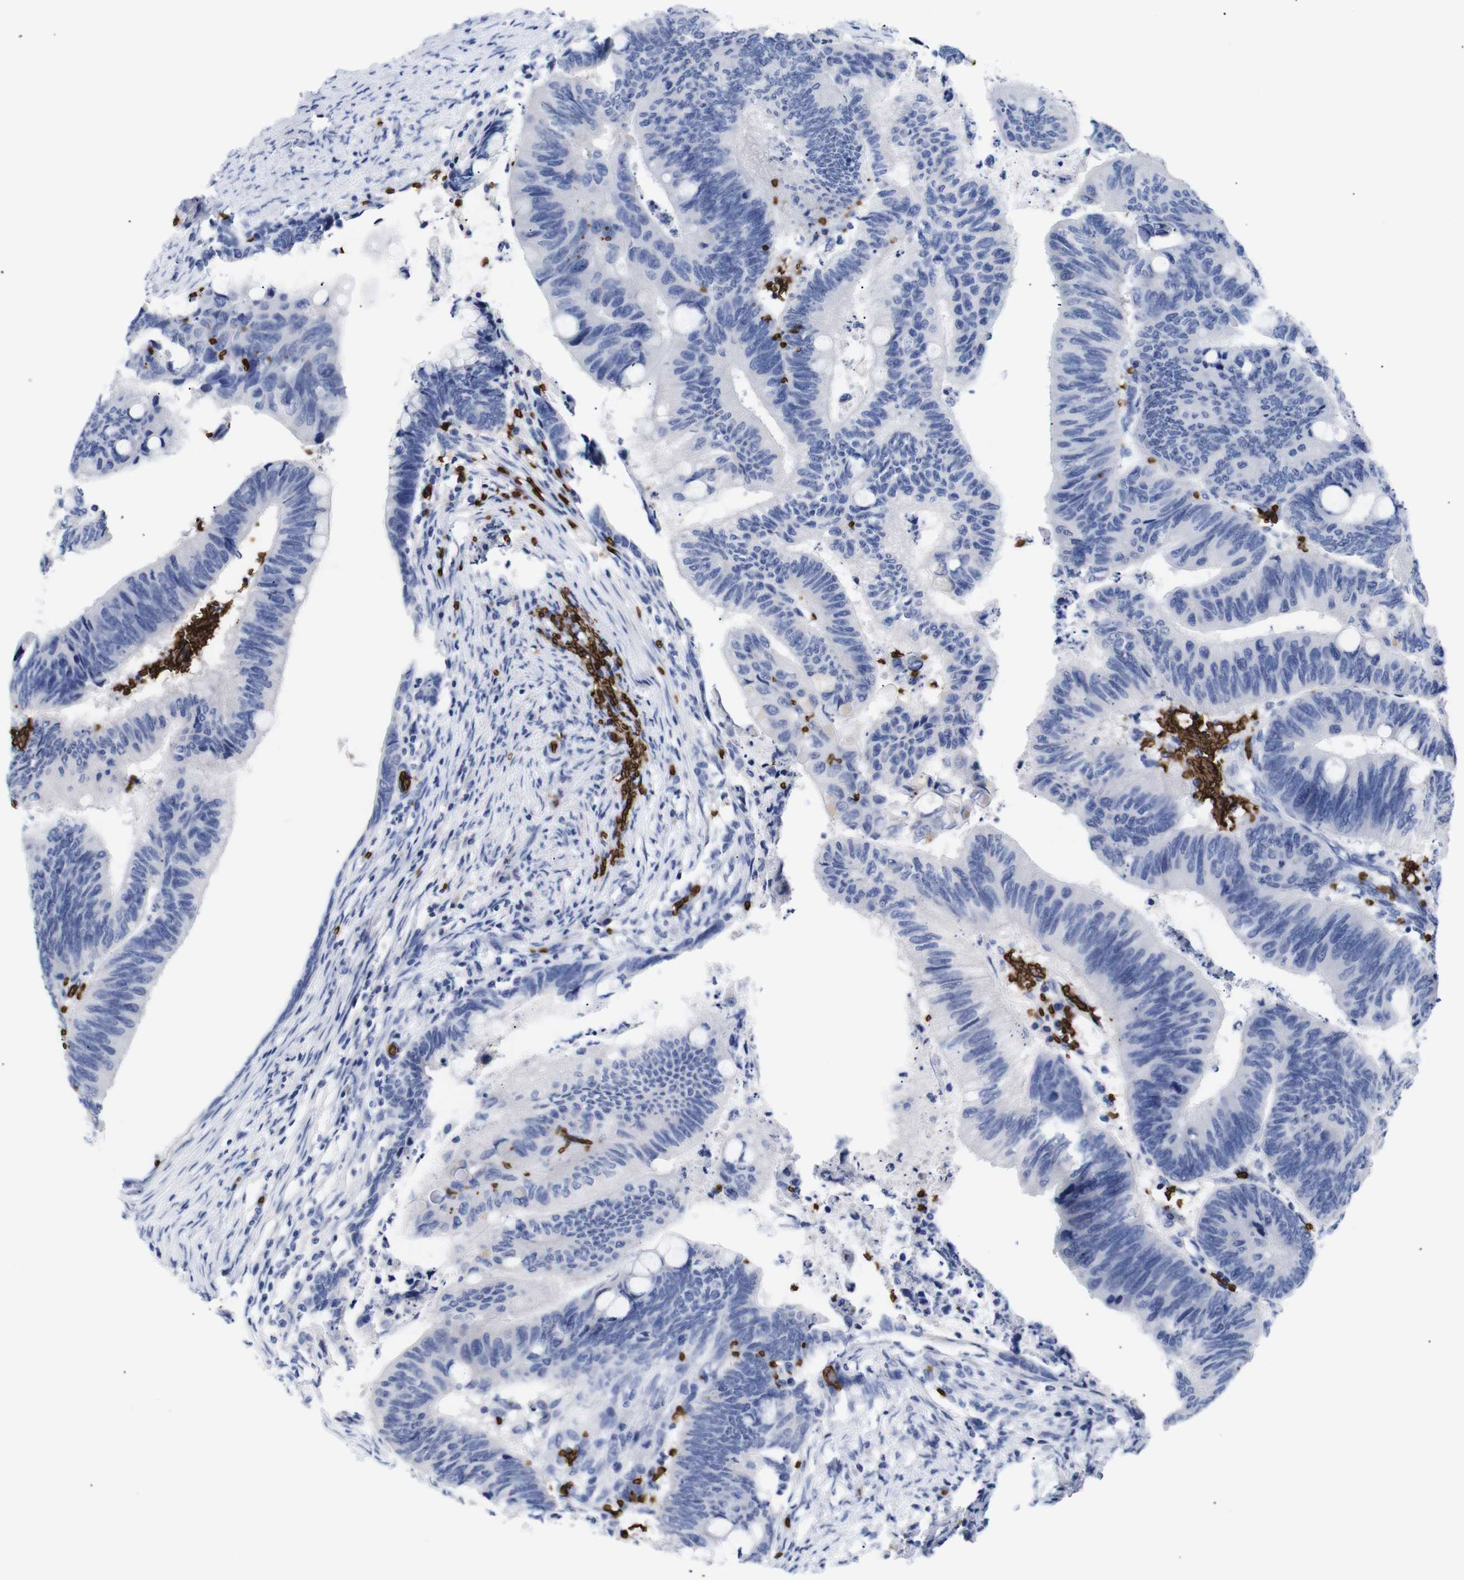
{"staining": {"intensity": "negative", "quantity": "none", "location": "none"}, "tissue": "colorectal cancer", "cell_type": "Tumor cells", "image_type": "cancer", "snomed": [{"axis": "morphology", "description": "Normal tissue, NOS"}, {"axis": "morphology", "description": "Adenocarcinoma, NOS"}, {"axis": "topography", "description": "Rectum"}, {"axis": "topography", "description": "Peripheral nerve tissue"}], "caption": "A high-resolution photomicrograph shows IHC staining of adenocarcinoma (colorectal), which reveals no significant positivity in tumor cells.", "gene": "S1PR2", "patient": {"sex": "male", "age": 92}}